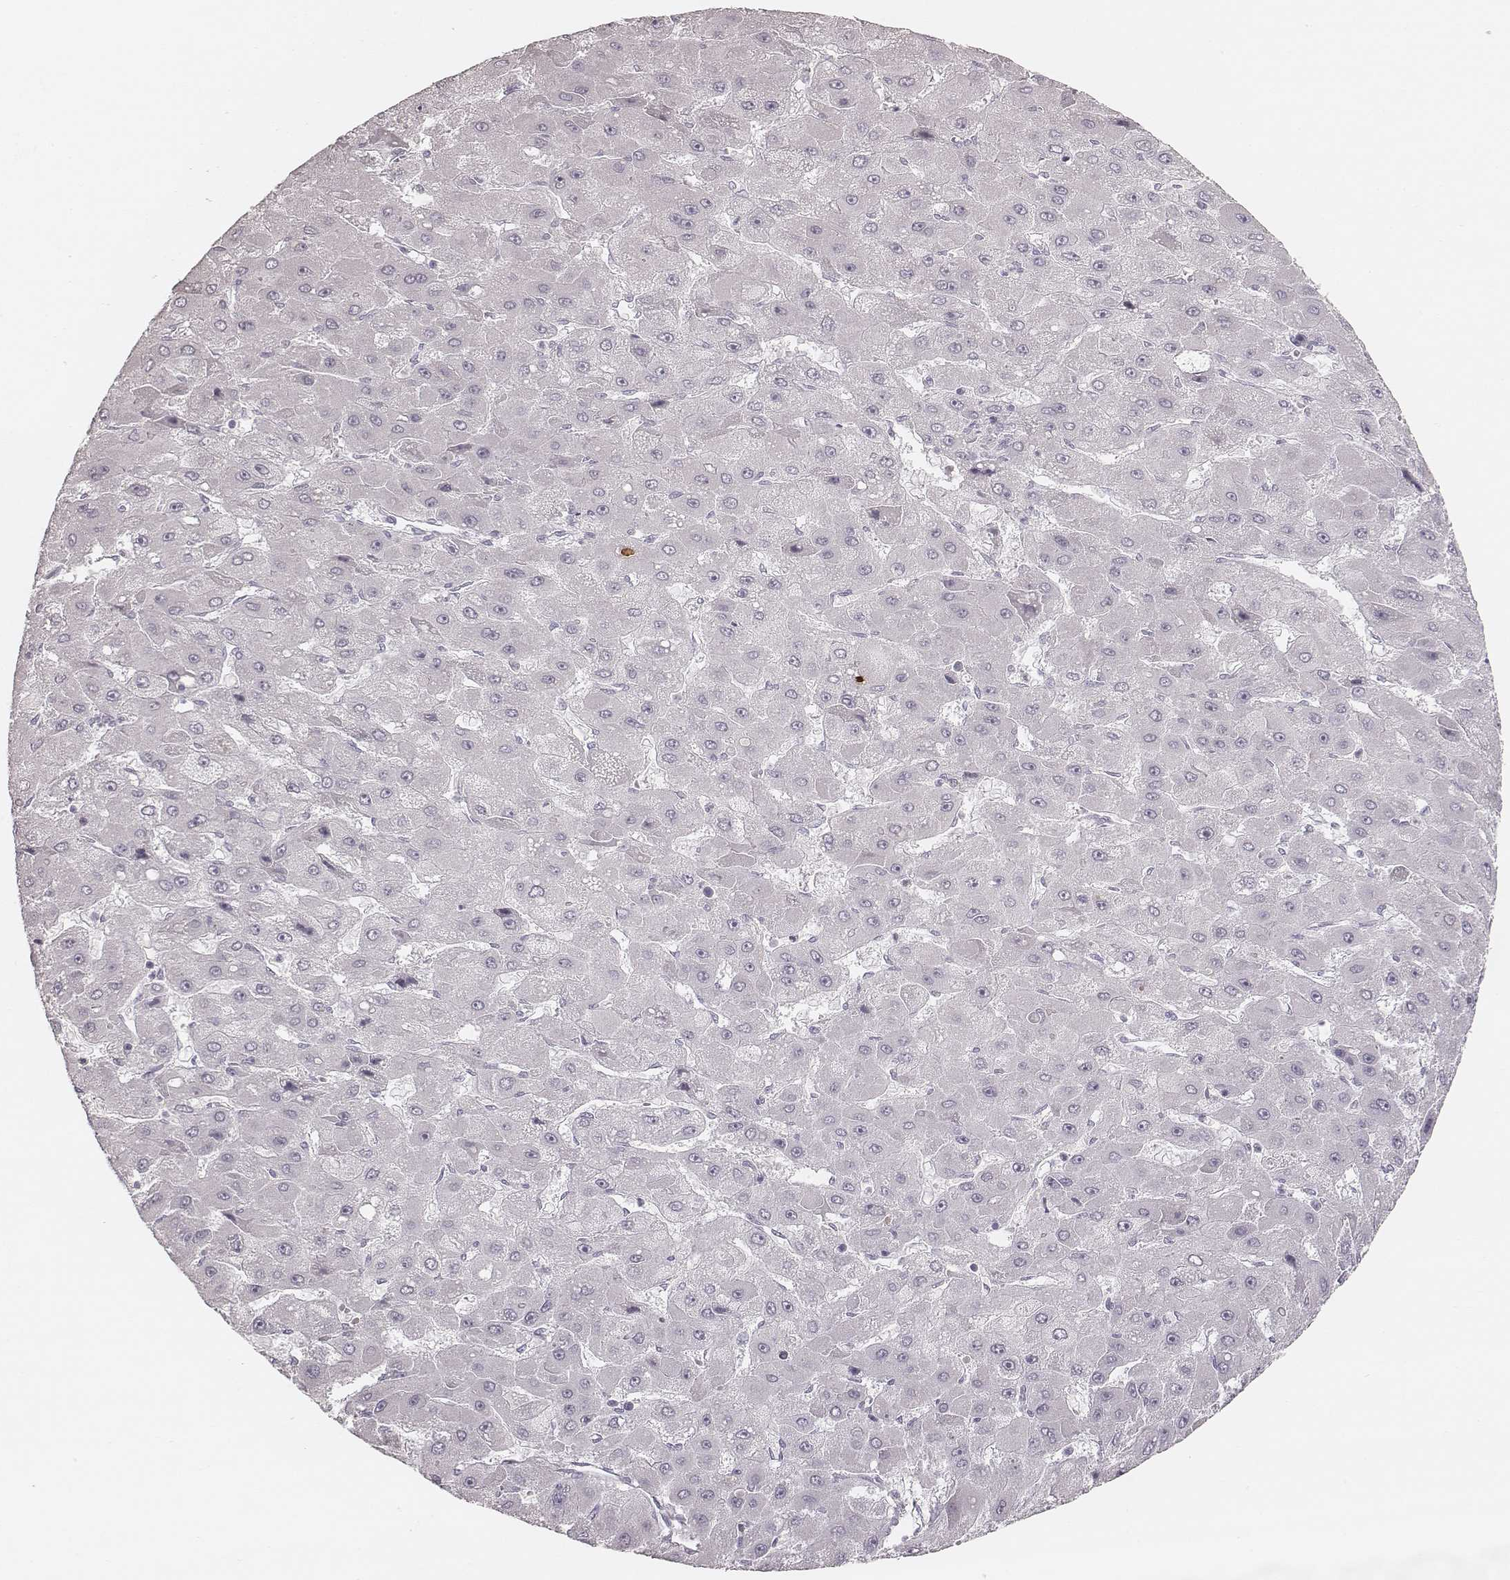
{"staining": {"intensity": "negative", "quantity": "none", "location": "none"}, "tissue": "liver cancer", "cell_type": "Tumor cells", "image_type": "cancer", "snomed": [{"axis": "morphology", "description": "Carcinoma, Hepatocellular, NOS"}, {"axis": "topography", "description": "Liver"}], "caption": "Immunohistochemistry of human liver cancer displays no positivity in tumor cells. (DAB (3,3'-diaminobenzidine) immunohistochemistry with hematoxylin counter stain).", "gene": "ZP4", "patient": {"sex": "female", "age": 25}}